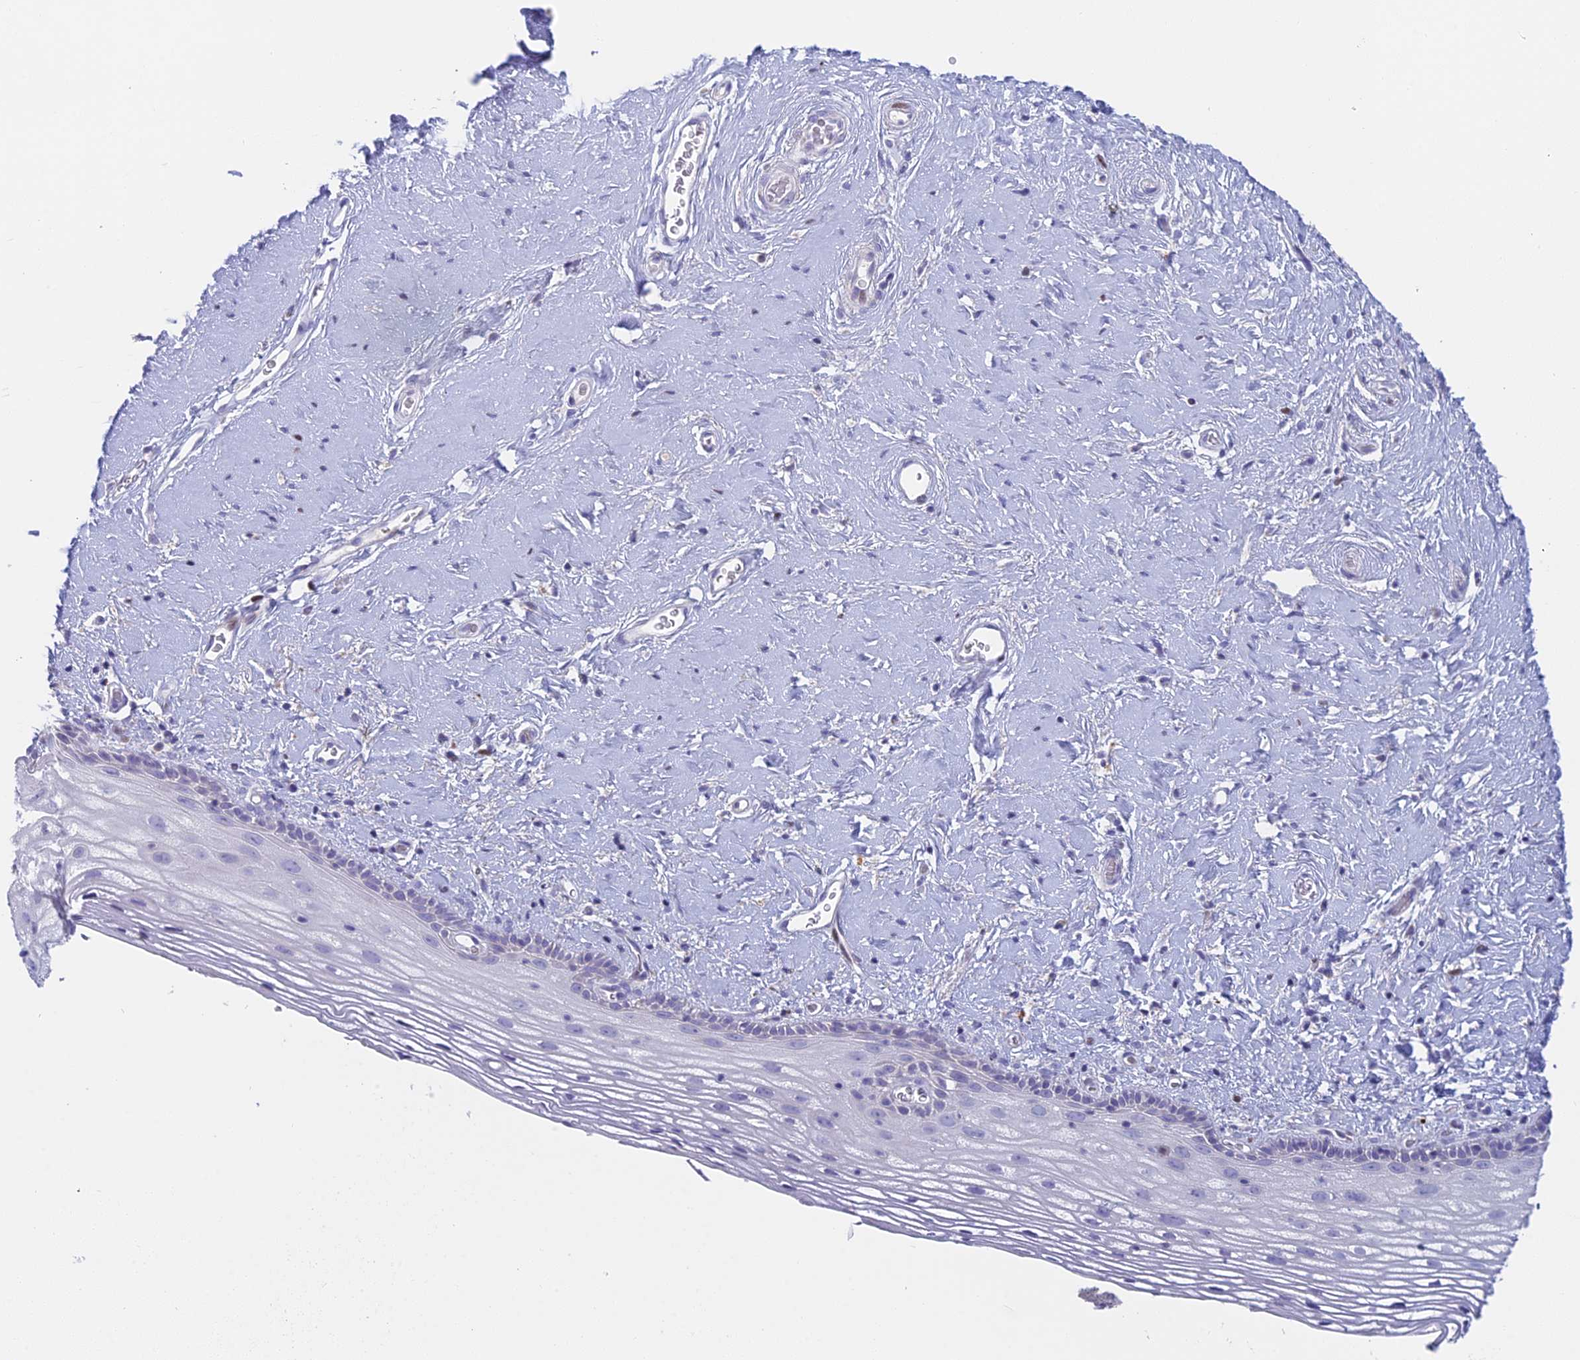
{"staining": {"intensity": "moderate", "quantity": "<25%", "location": "nuclear"}, "tissue": "vagina", "cell_type": "Squamous epithelial cells", "image_type": "normal", "snomed": [{"axis": "morphology", "description": "Normal tissue, NOS"}, {"axis": "morphology", "description": "Adenocarcinoma, NOS"}, {"axis": "topography", "description": "Rectum"}, {"axis": "topography", "description": "Vagina"}], "caption": "A histopathology image of human vagina stained for a protein exhibits moderate nuclear brown staining in squamous epithelial cells. (brown staining indicates protein expression, while blue staining denotes nuclei).", "gene": "REXO5", "patient": {"sex": "female", "age": 71}}